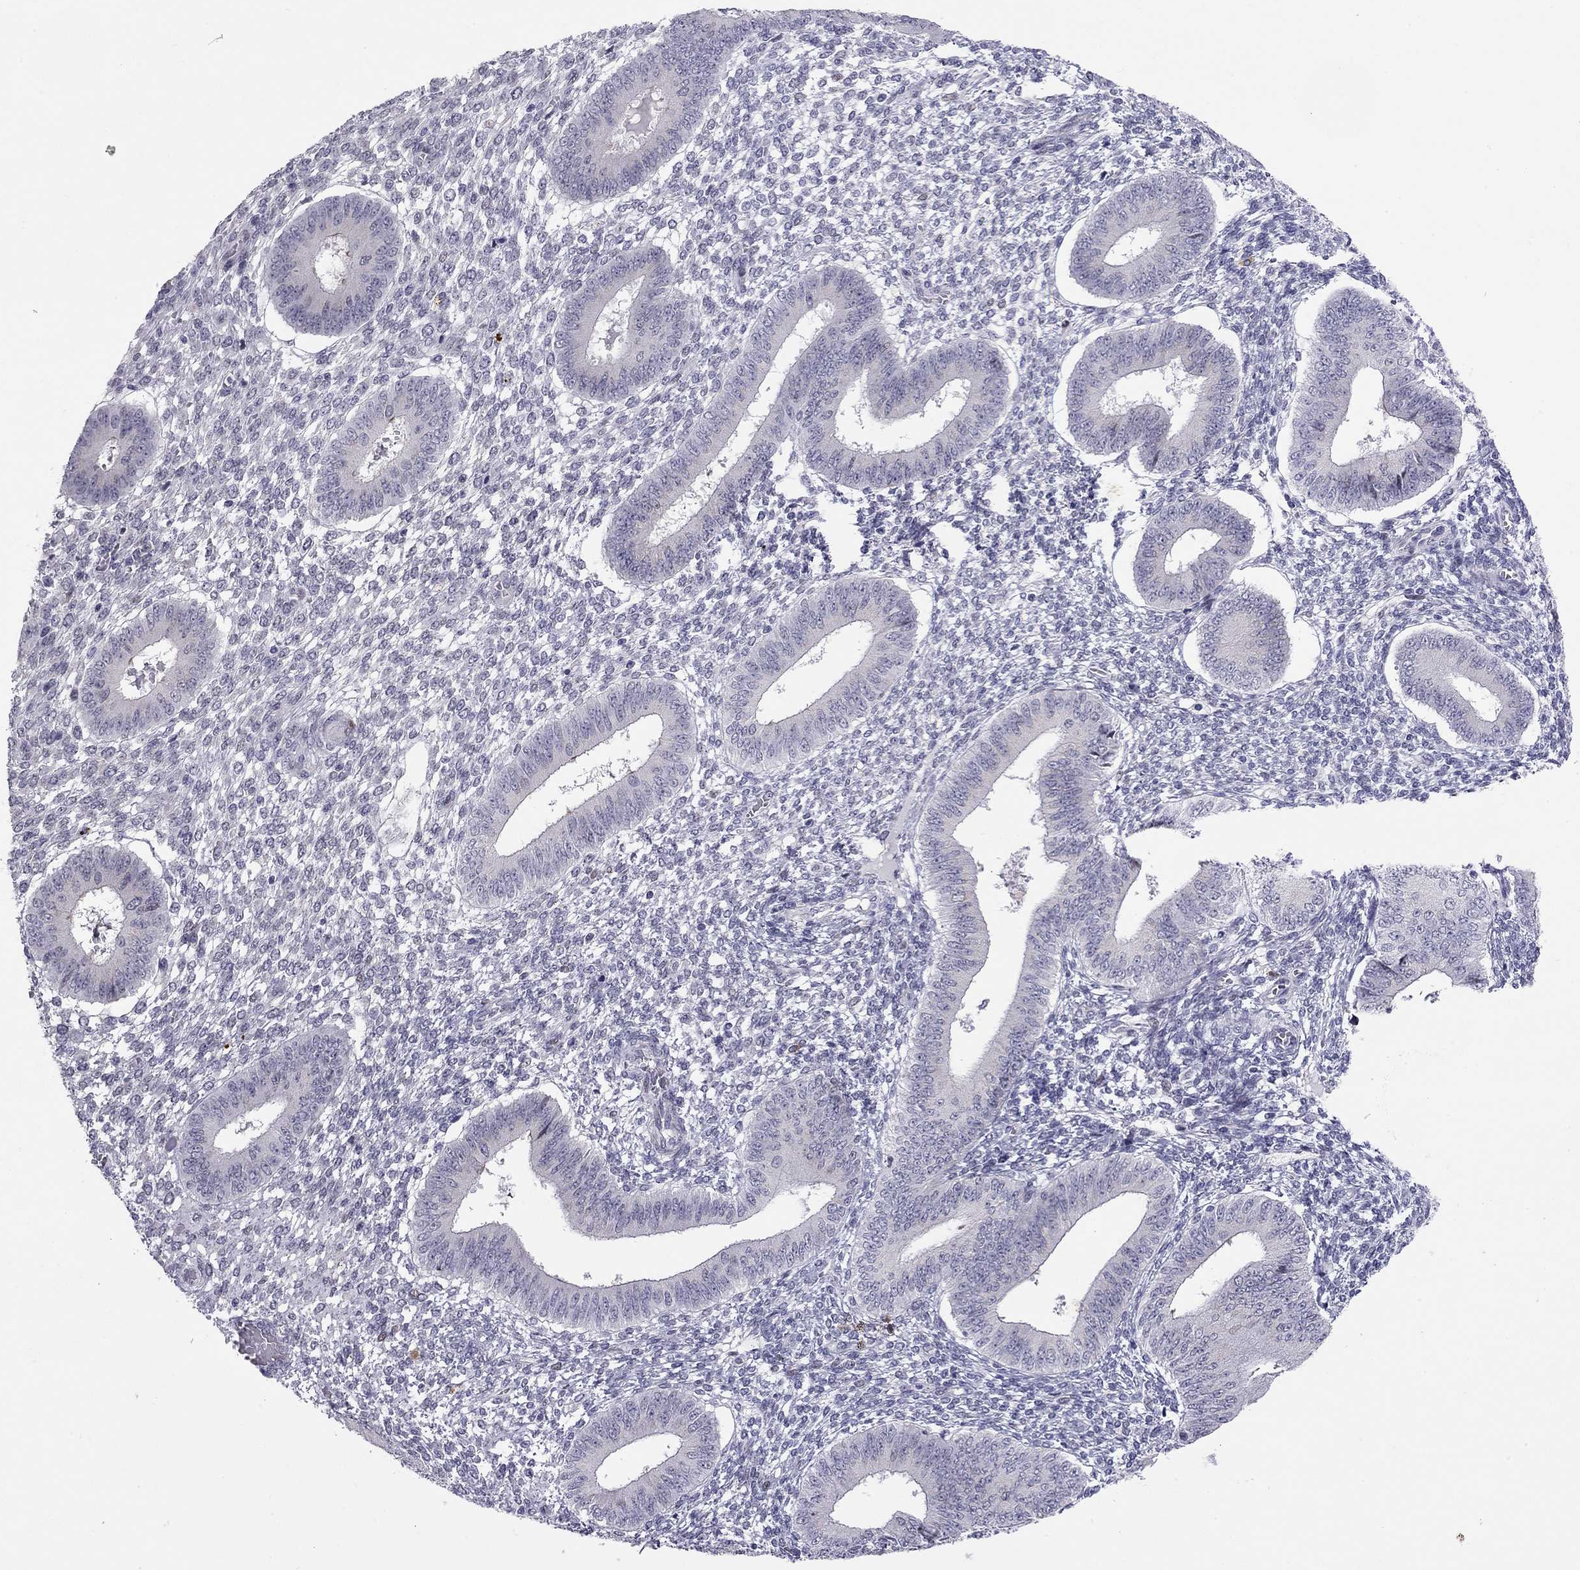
{"staining": {"intensity": "negative", "quantity": "none", "location": "none"}, "tissue": "endometrium", "cell_type": "Cells in endometrial stroma", "image_type": "normal", "snomed": [{"axis": "morphology", "description": "Normal tissue, NOS"}, {"axis": "topography", "description": "Endometrium"}], "caption": "The IHC image has no significant staining in cells in endometrial stroma of endometrium. (DAB (3,3'-diaminobenzidine) IHC, high magnification).", "gene": "C8orf88", "patient": {"sex": "female", "age": 42}}